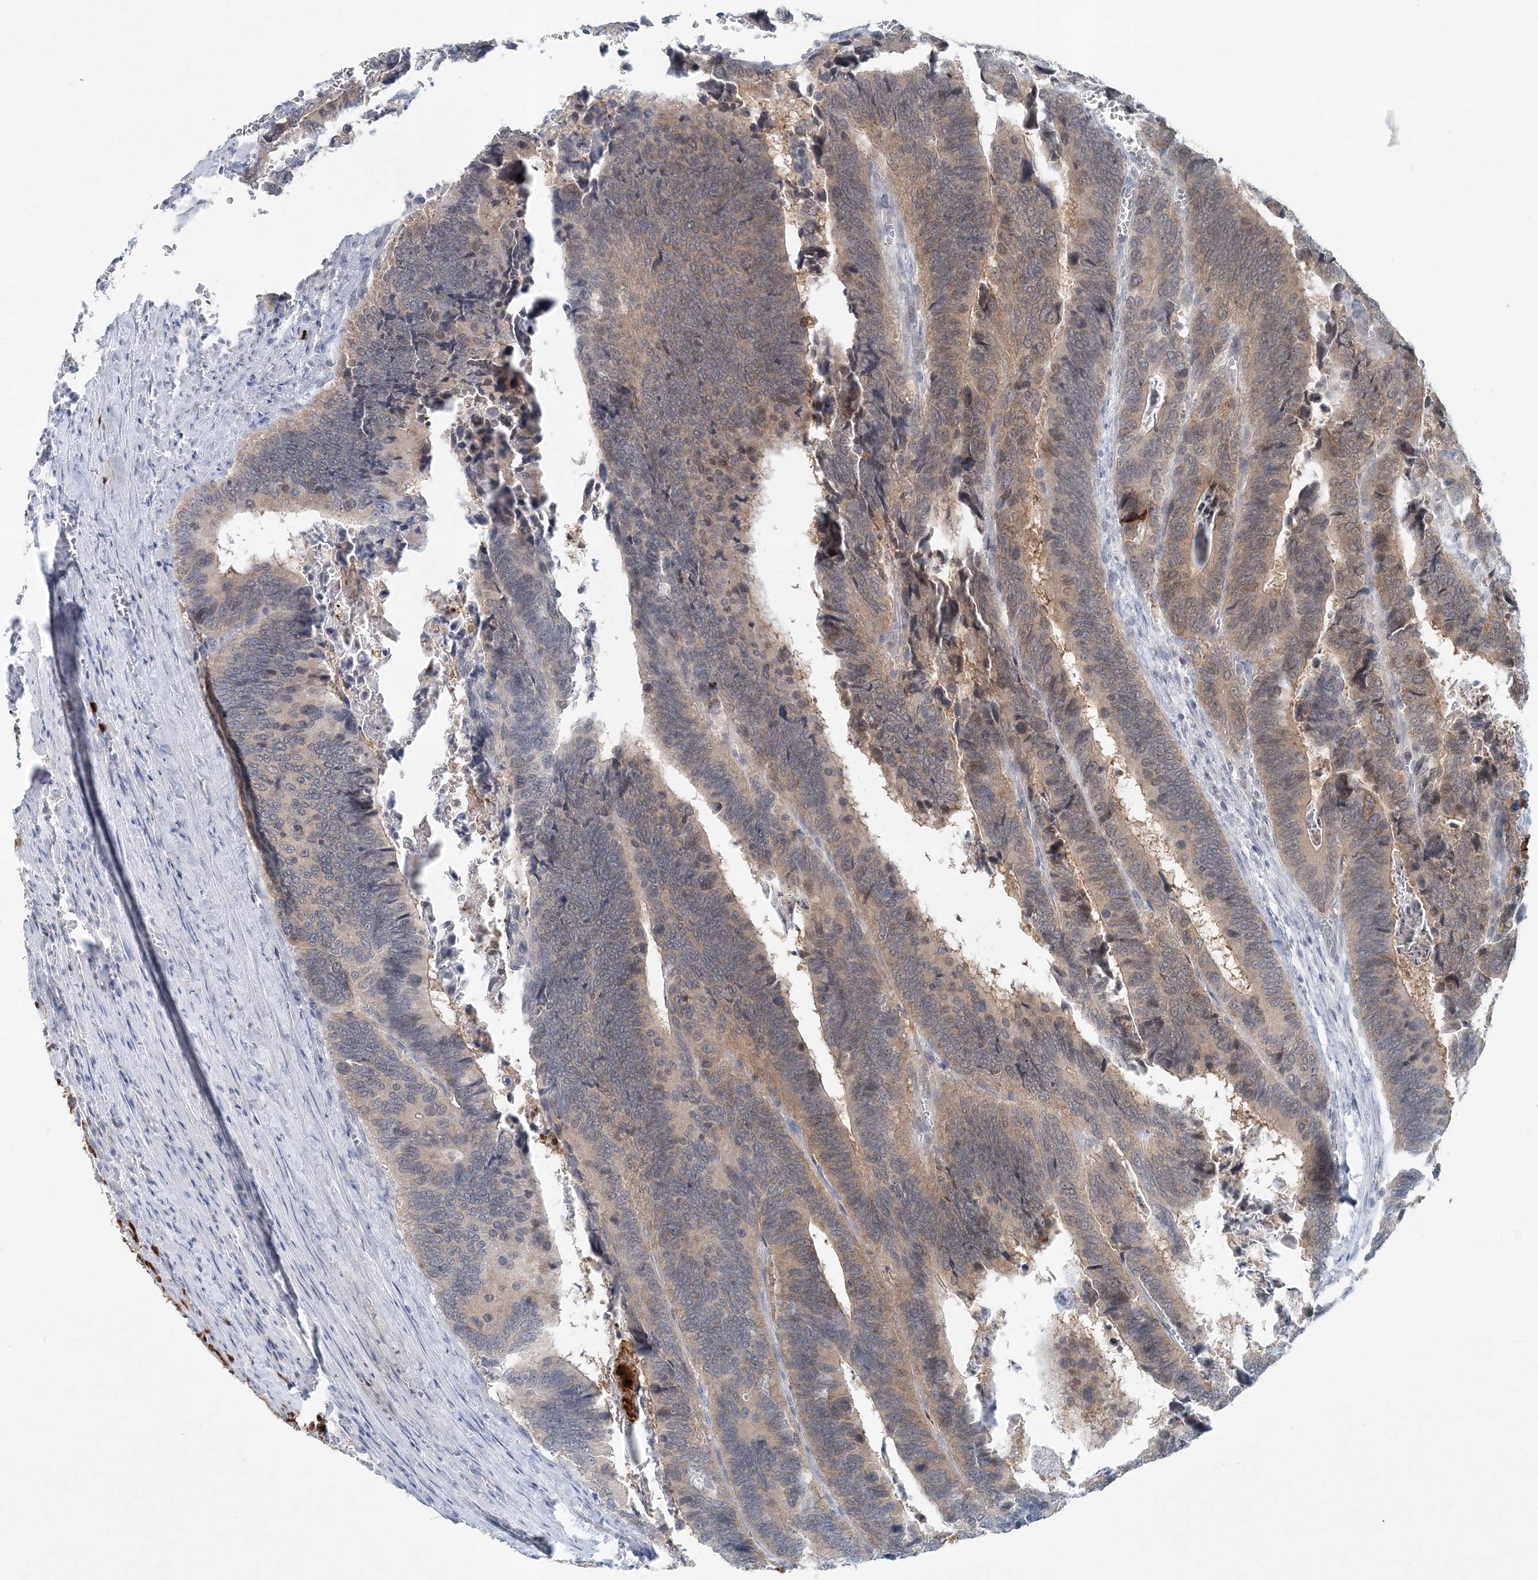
{"staining": {"intensity": "weak", "quantity": "25%-75%", "location": "cytoplasmic/membranous"}, "tissue": "colorectal cancer", "cell_type": "Tumor cells", "image_type": "cancer", "snomed": [{"axis": "morphology", "description": "Adenocarcinoma, NOS"}, {"axis": "topography", "description": "Colon"}], "caption": "A brown stain shows weak cytoplasmic/membranous expression of a protein in human colorectal adenocarcinoma tumor cells. Nuclei are stained in blue.", "gene": "NUP54", "patient": {"sex": "male", "age": 72}}